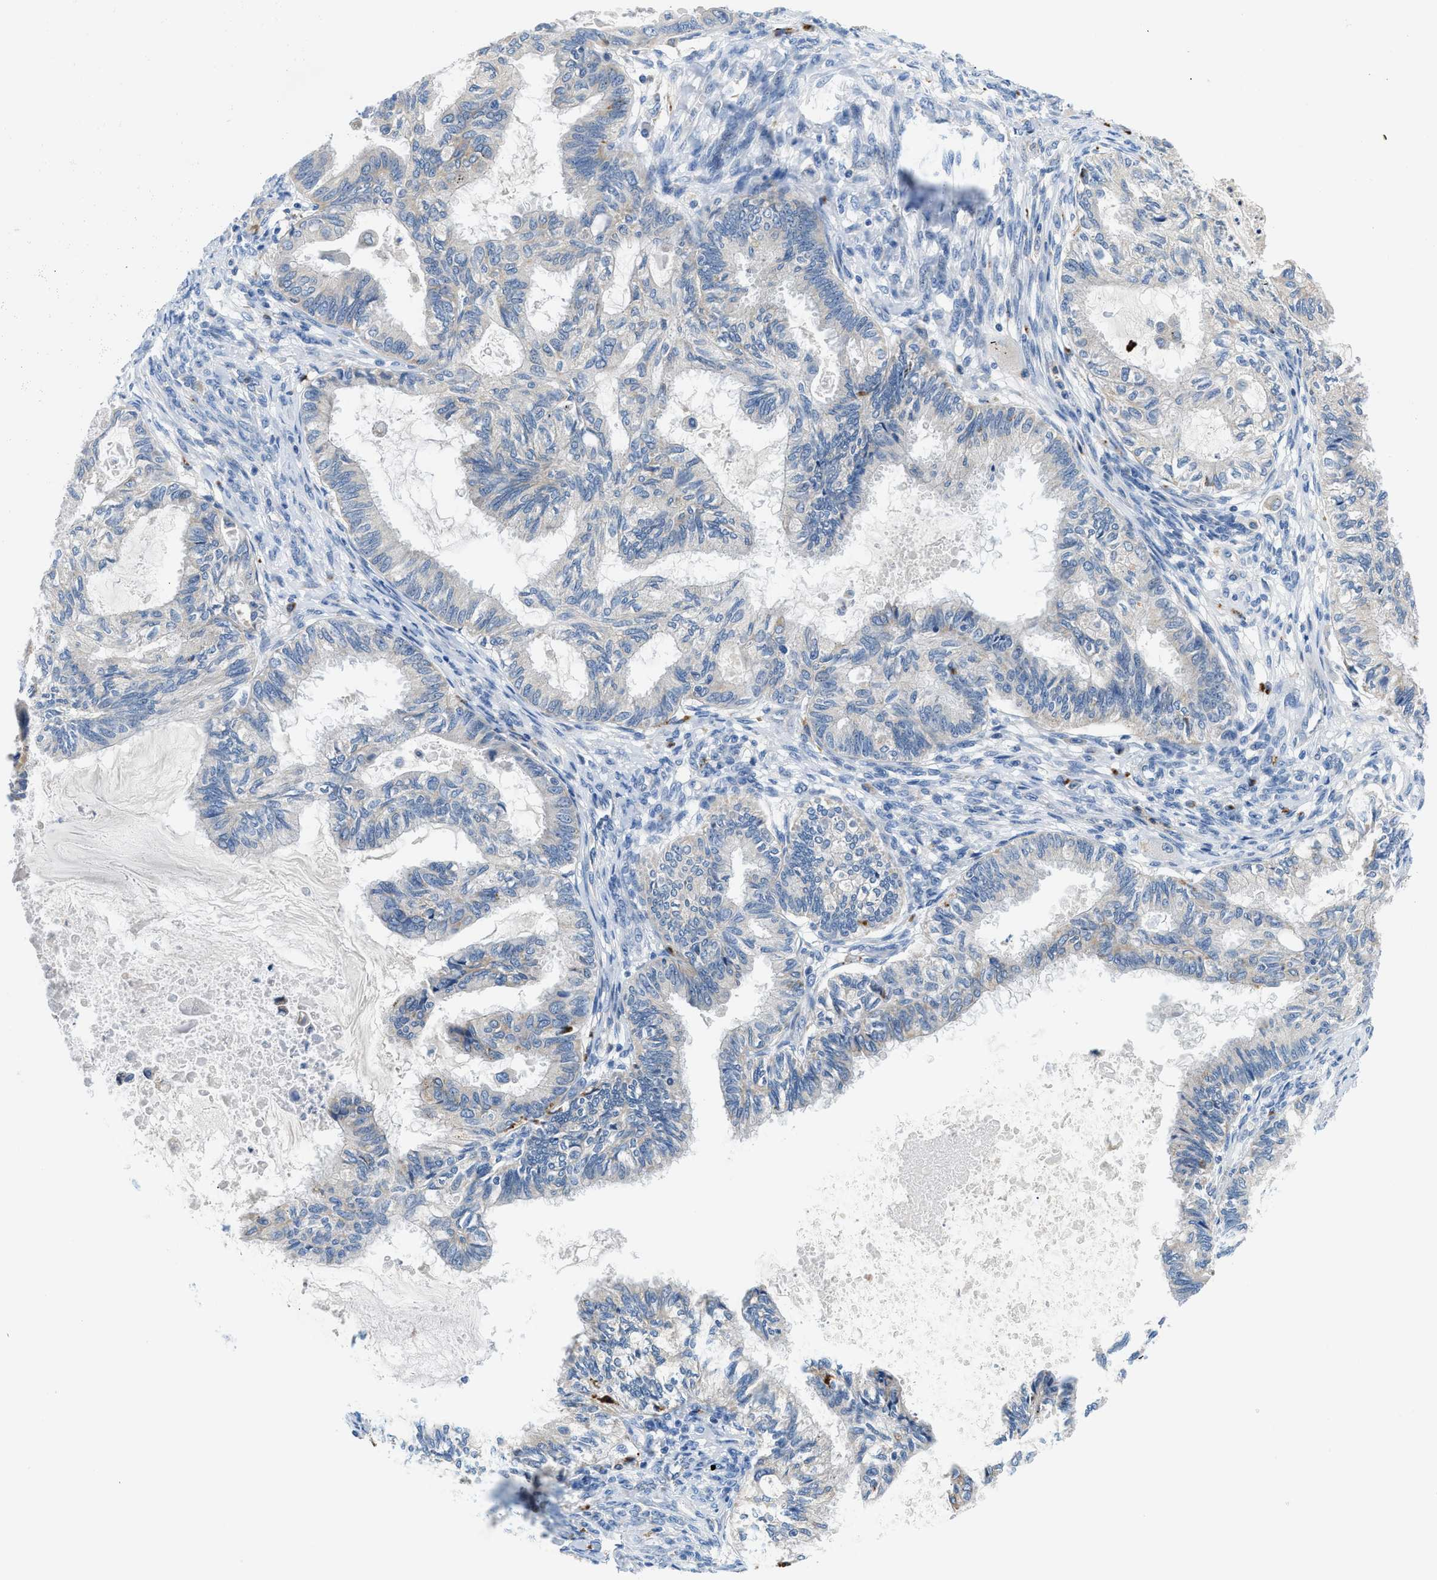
{"staining": {"intensity": "negative", "quantity": "none", "location": "none"}, "tissue": "cervical cancer", "cell_type": "Tumor cells", "image_type": "cancer", "snomed": [{"axis": "morphology", "description": "Normal tissue, NOS"}, {"axis": "morphology", "description": "Adenocarcinoma, NOS"}, {"axis": "topography", "description": "Cervix"}, {"axis": "topography", "description": "Endometrium"}], "caption": "Human cervical adenocarcinoma stained for a protein using IHC shows no staining in tumor cells.", "gene": "ADGRE3", "patient": {"sex": "female", "age": 86}}